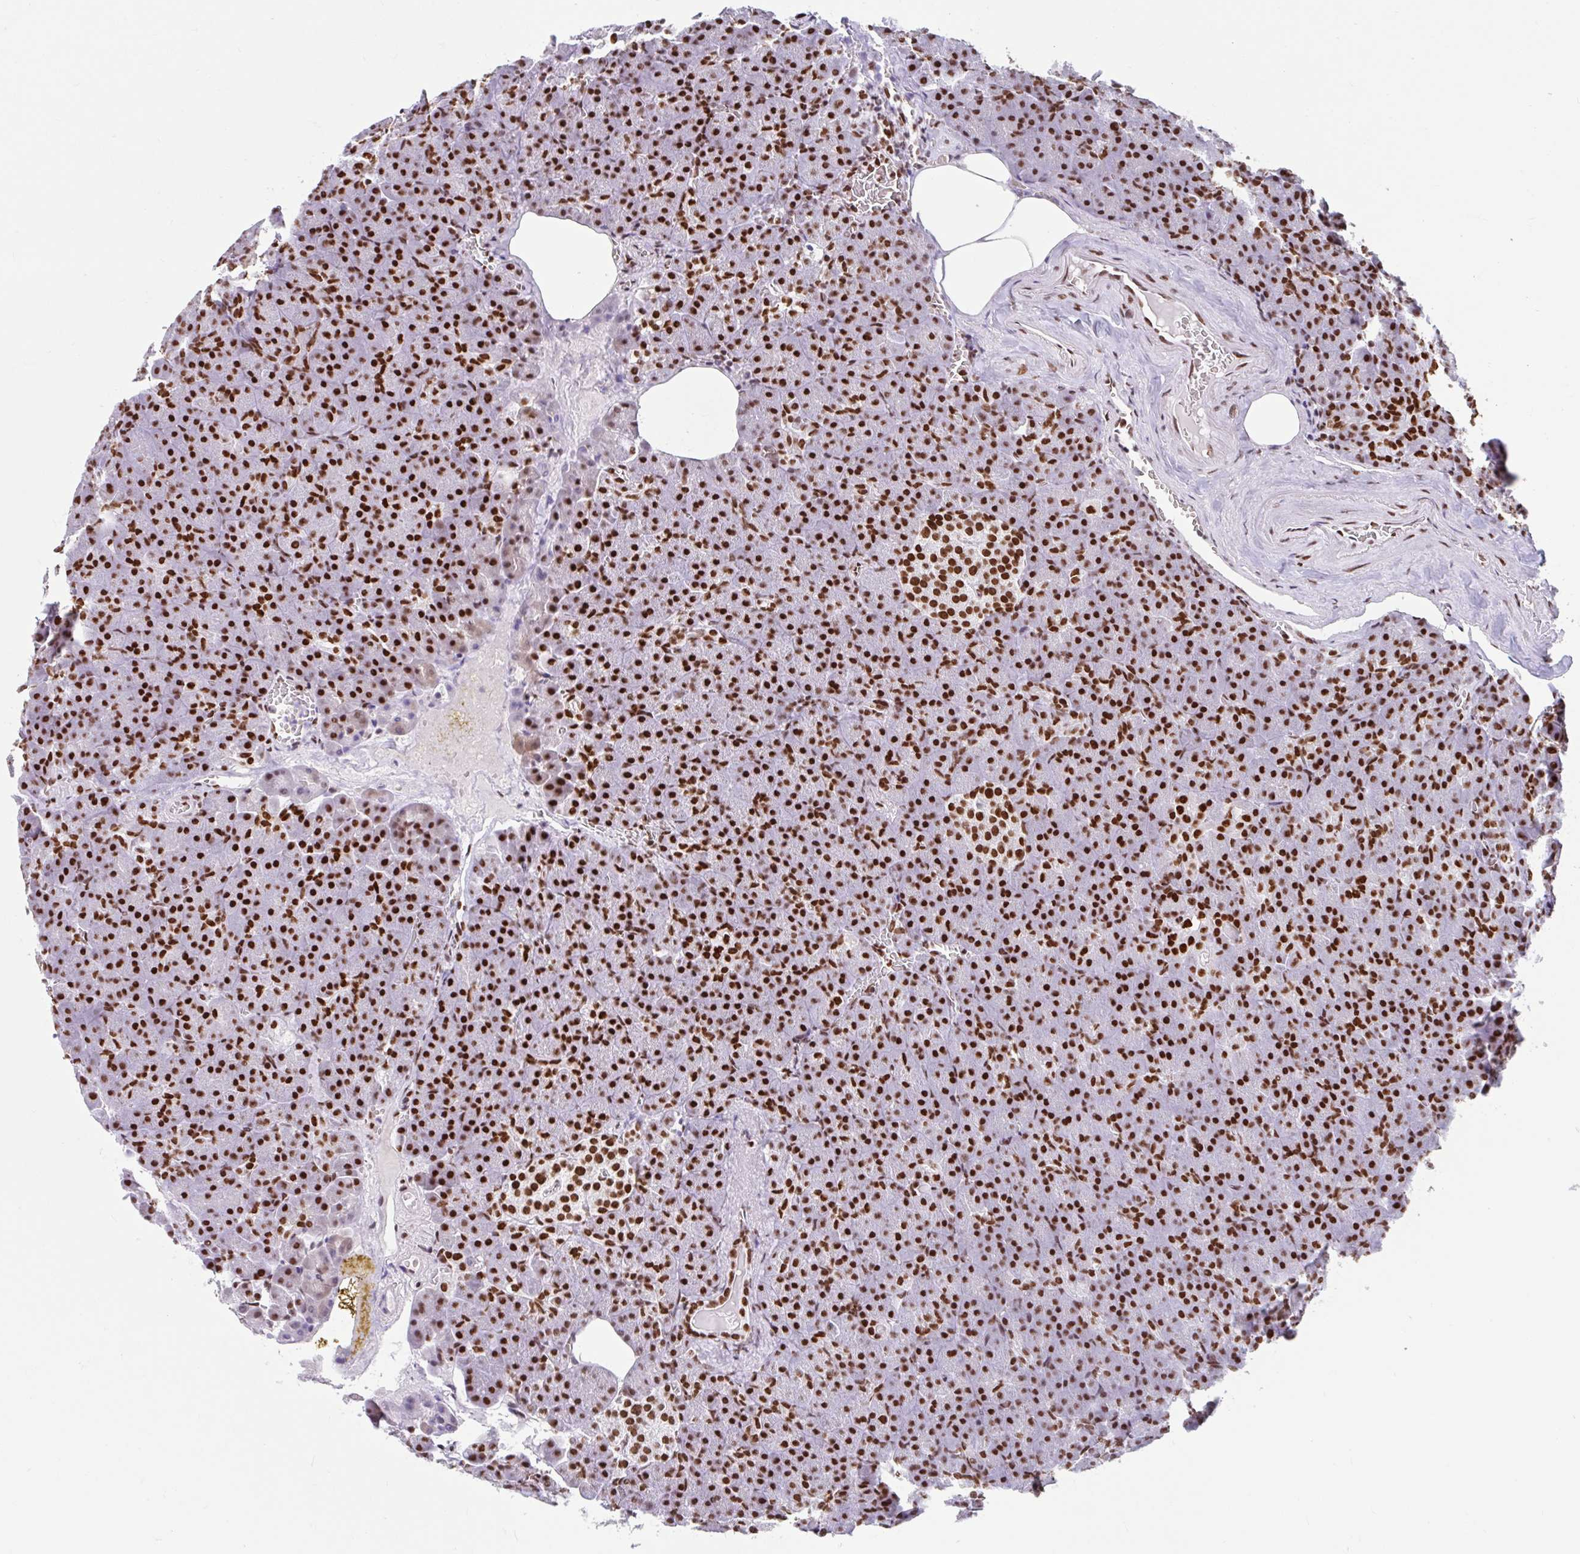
{"staining": {"intensity": "strong", "quantity": ">75%", "location": "nuclear"}, "tissue": "pancreas", "cell_type": "Exocrine glandular cells", "image_type": "normal", "snomed": [{"axis": "morphology", "description": "Normal tissue, NOS"}, {"axis": "topography", "description": "Pancreas"}], "caption": "IHC (DAB) staining of unremarkable human pancreas exhibits strong nuclear protein expression in approximately >75% of exocrine glandular cells. (DAB IHC with brightfield microscopy, high magnification).", "gene": "KHDRBS1", "patient": {"sex": "female", "age": 74}}